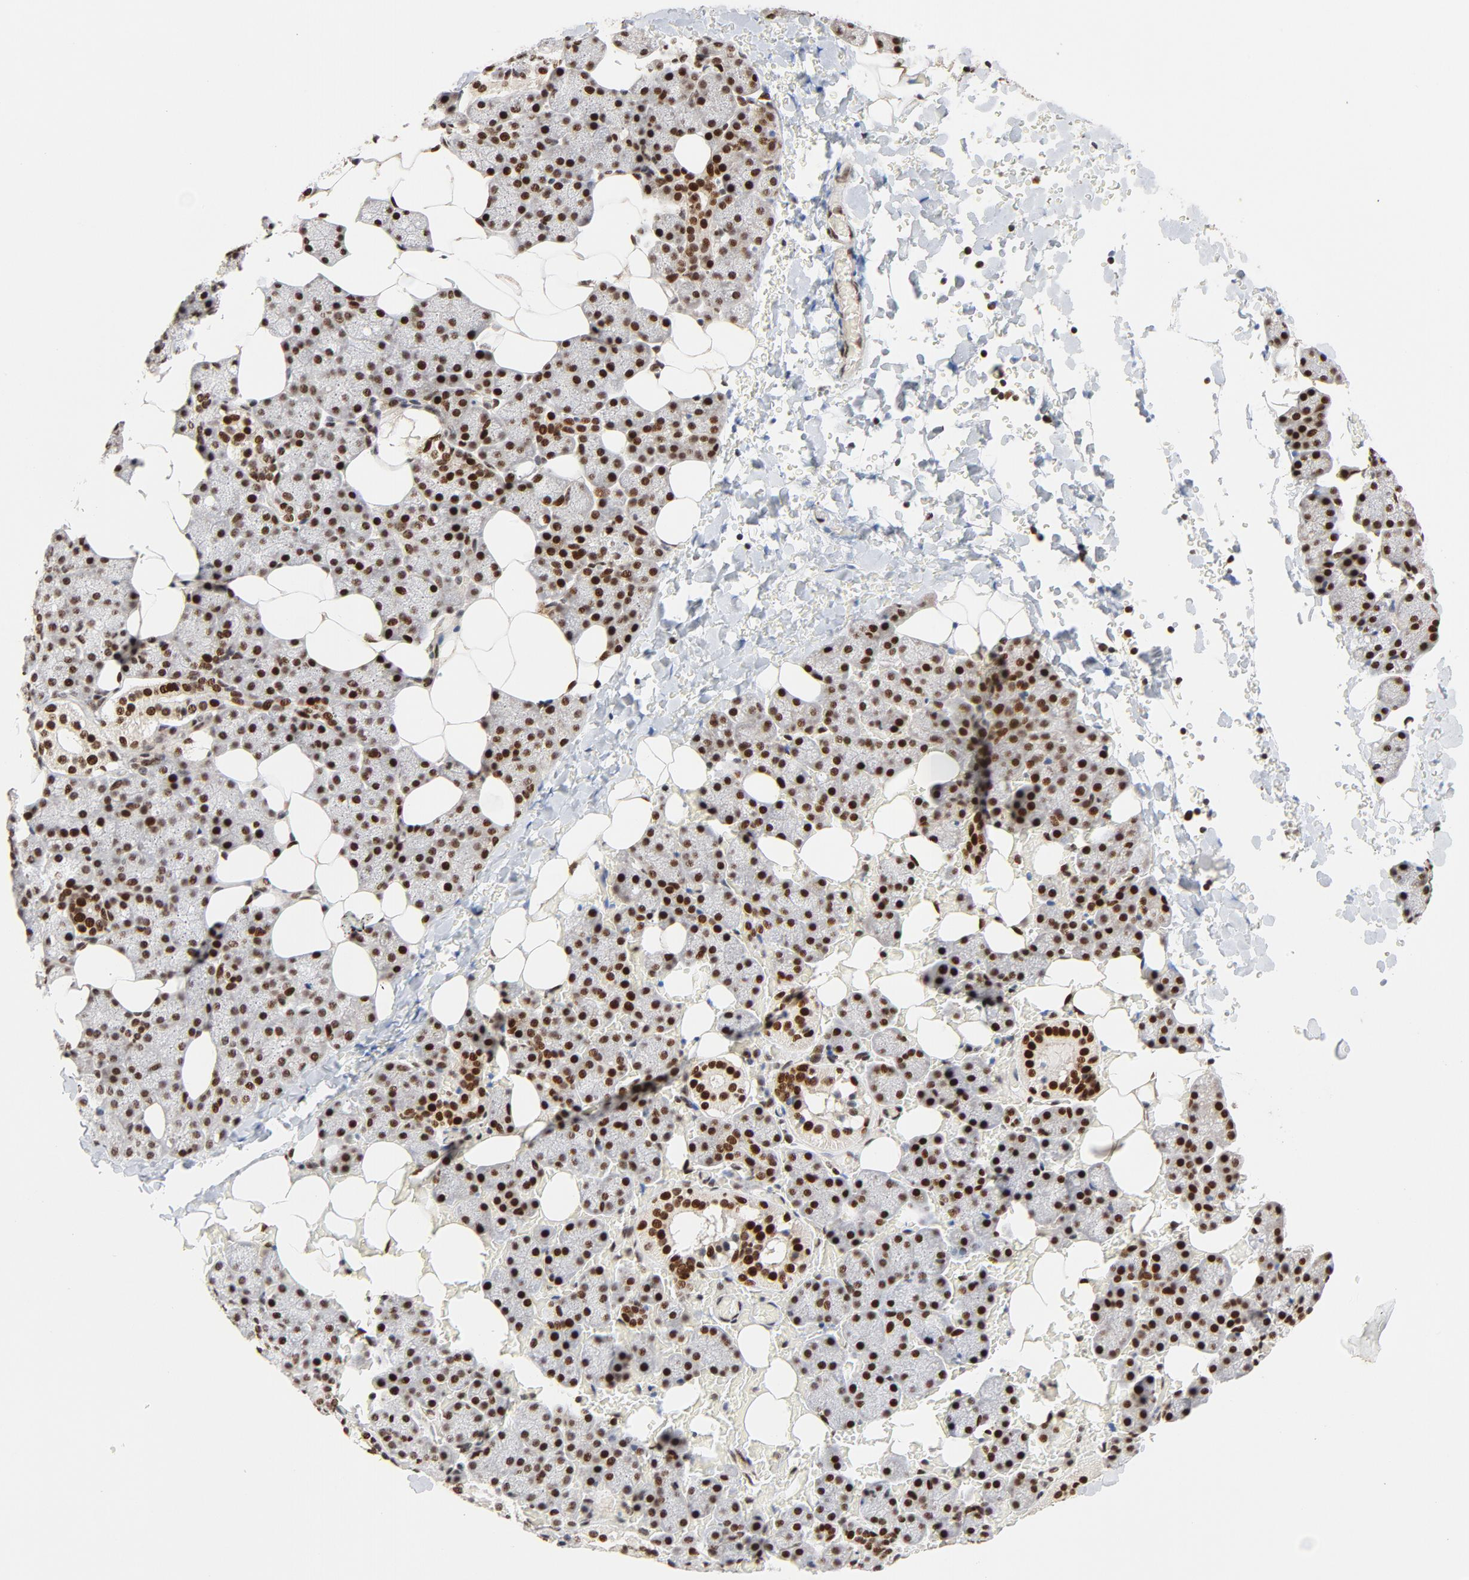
{"staining": {"intensity": "strong", "quantity": ">75%", "location": "nuclear"}, "tissue": "salivary gland", "cell_type": "Glandular cells", "image_type": "normal", "snomed": [{"axis": "morphology", "description": "Normal tissue, NOS"}, {"axis": "topography", "description": "Lymph node"}, {"axis": "topography", "description": "Salivary gland"}], "caption": "Strong nuclear positivity is seen in about >75% of glandular cells in normal salivary gland.", "gene": "GTF2I", "patient": {"sex": "male", "age": 8}}